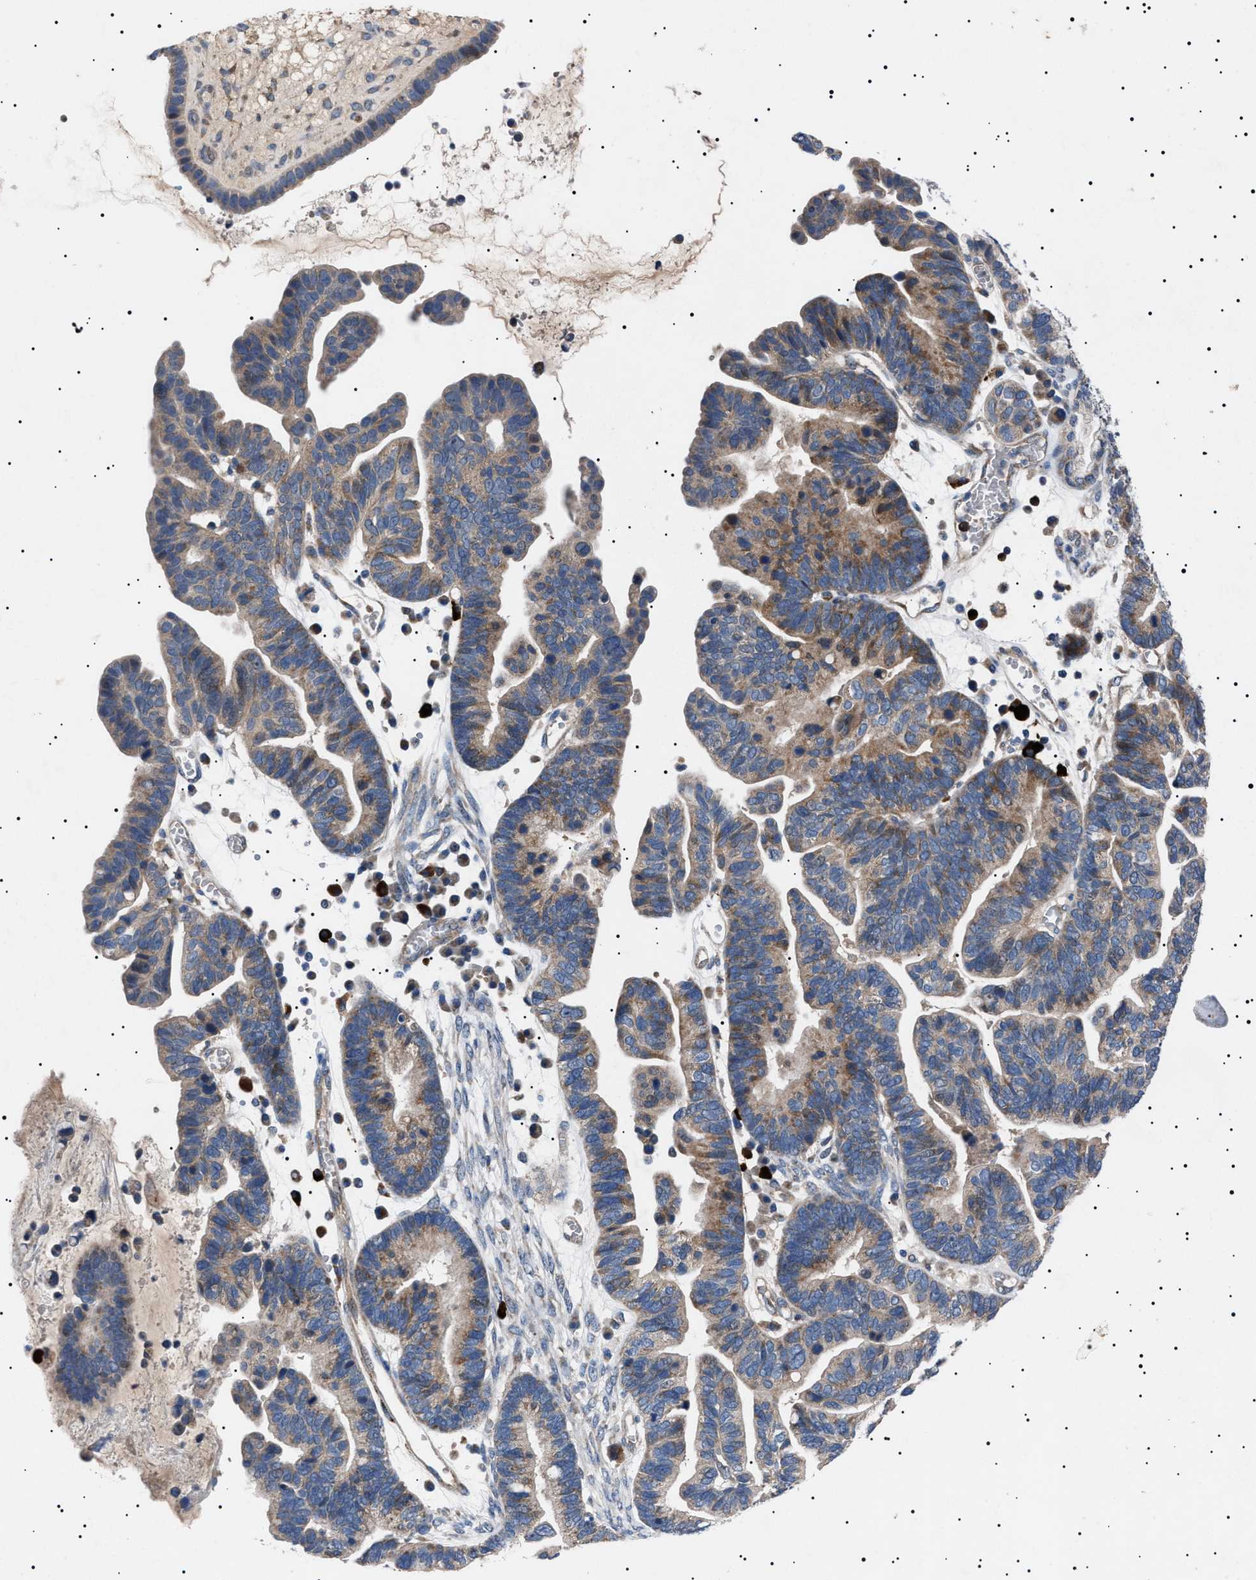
{"staining": {"intensity": "moderate", "quantity": ">75%", "location": "cytoplasmic/membranous"}, "tissue": "ovarian cancer", "cell_type": "Tumor cells", "image_type": "cancer", "snomed": [{"axis": "morphology", "description": "Cystadenocarcinoma, serous, NOS"}, {"axis": "topography", "description": "Ovary"}], "caption": "Immunohistochemical staining of human ovarian serous cystadenocarcinoma displays medium levels of moderate cytoplasmic/membranous protein expression in approximately >75% of tumor cells.", "gene": "PTRH1", "patient": {"sex": "female", "age": 56}}